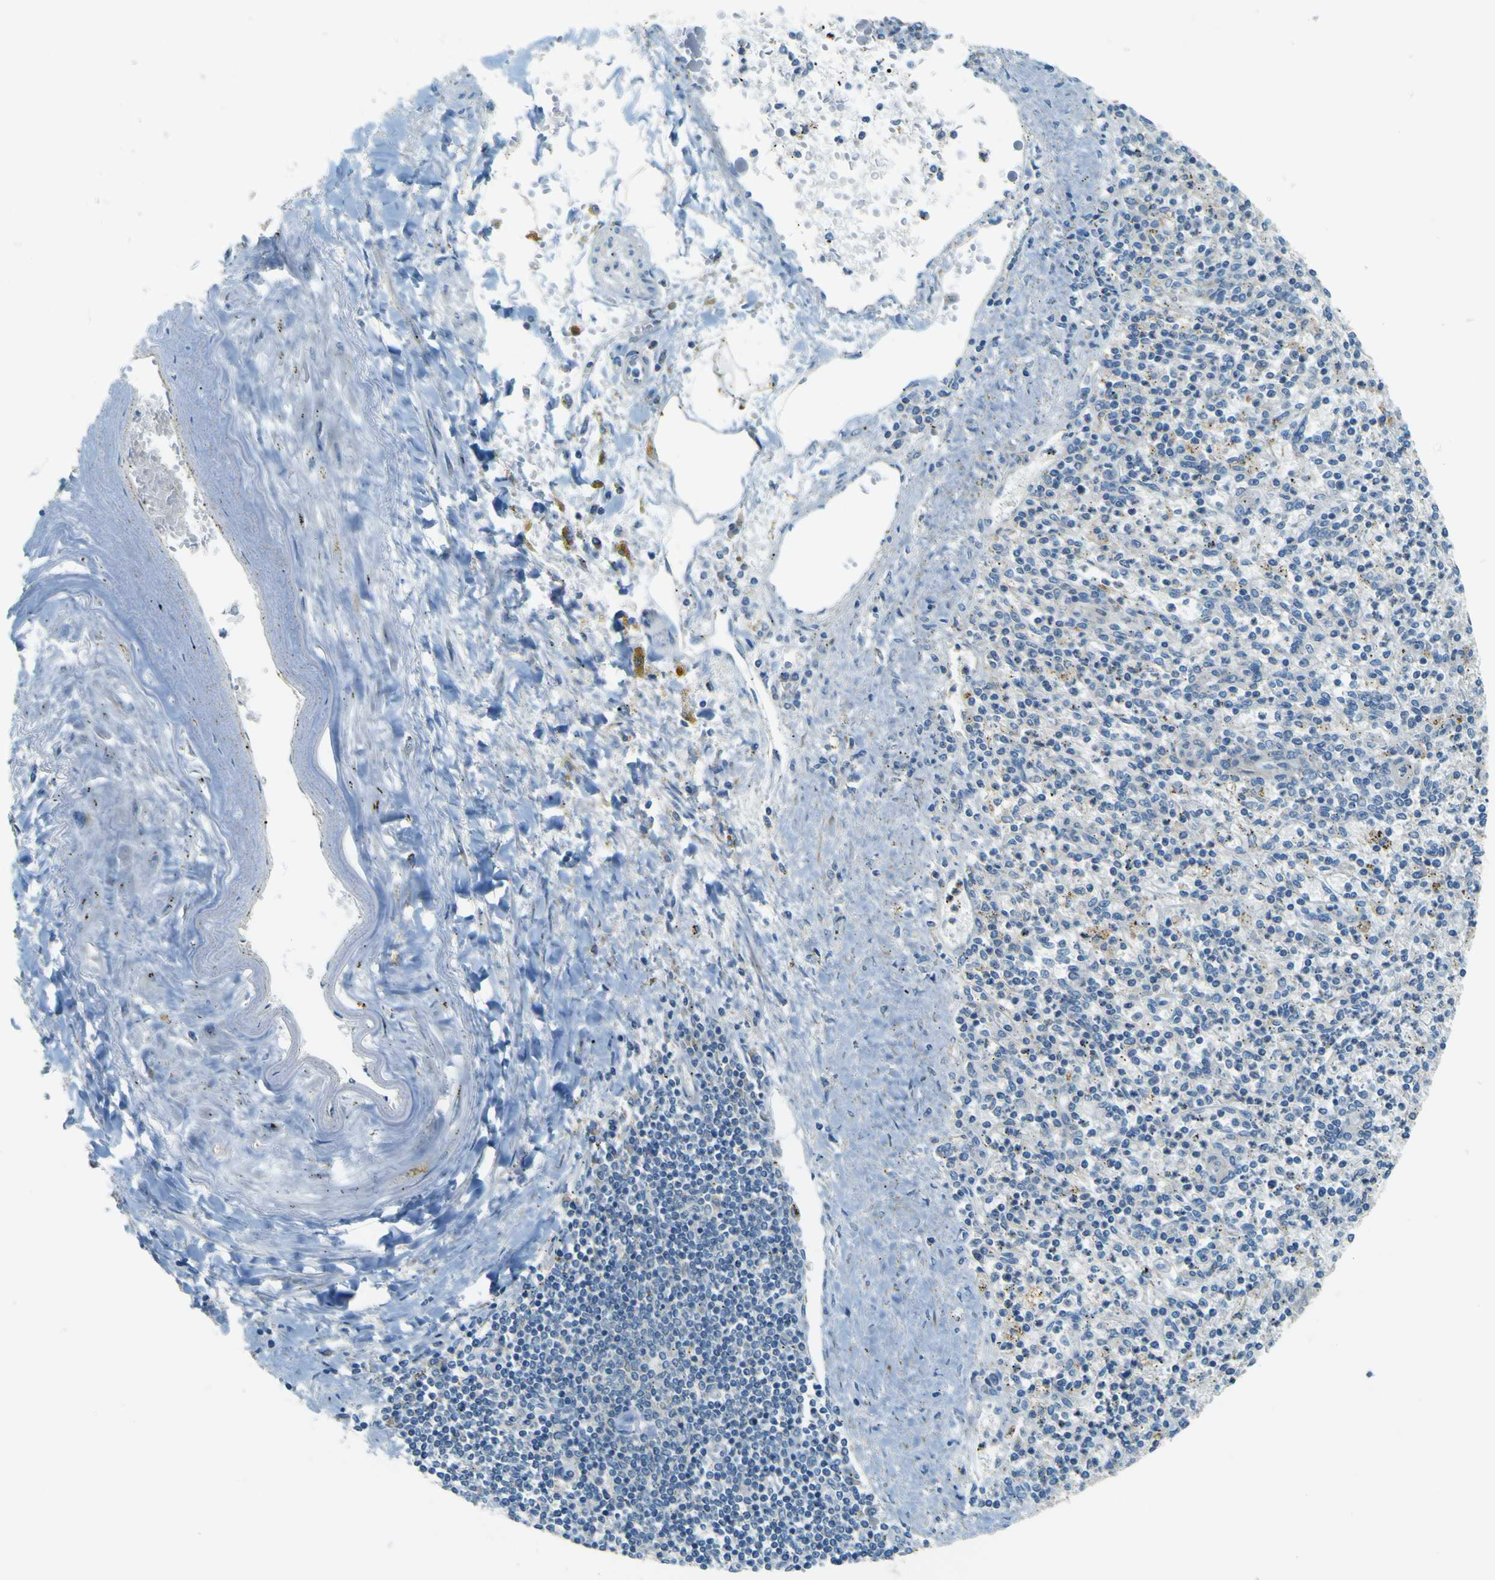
{"staining": {"intensity": "weak", "quantity": "<25%", "location": "cytoplasmic/membranous"}, "tissue": "spleen", "cell_type": "Cells in red pulp", "image_type": "normal", "snomed": [{"axis": "morphology", "description": "Normal tissue, NOS"}, {"axis": "topography", "description": "Spleen"}], "caption": "High power microscopy image of an IHC histopathology image of benign spleen, revealing no significant positivity in cells in red pulp. (DAB immunohistochemistry visualized using brightfield microscopy, high magnification).", "gene": "FKTN", "patient": {"sex": "male", "age": 72}}